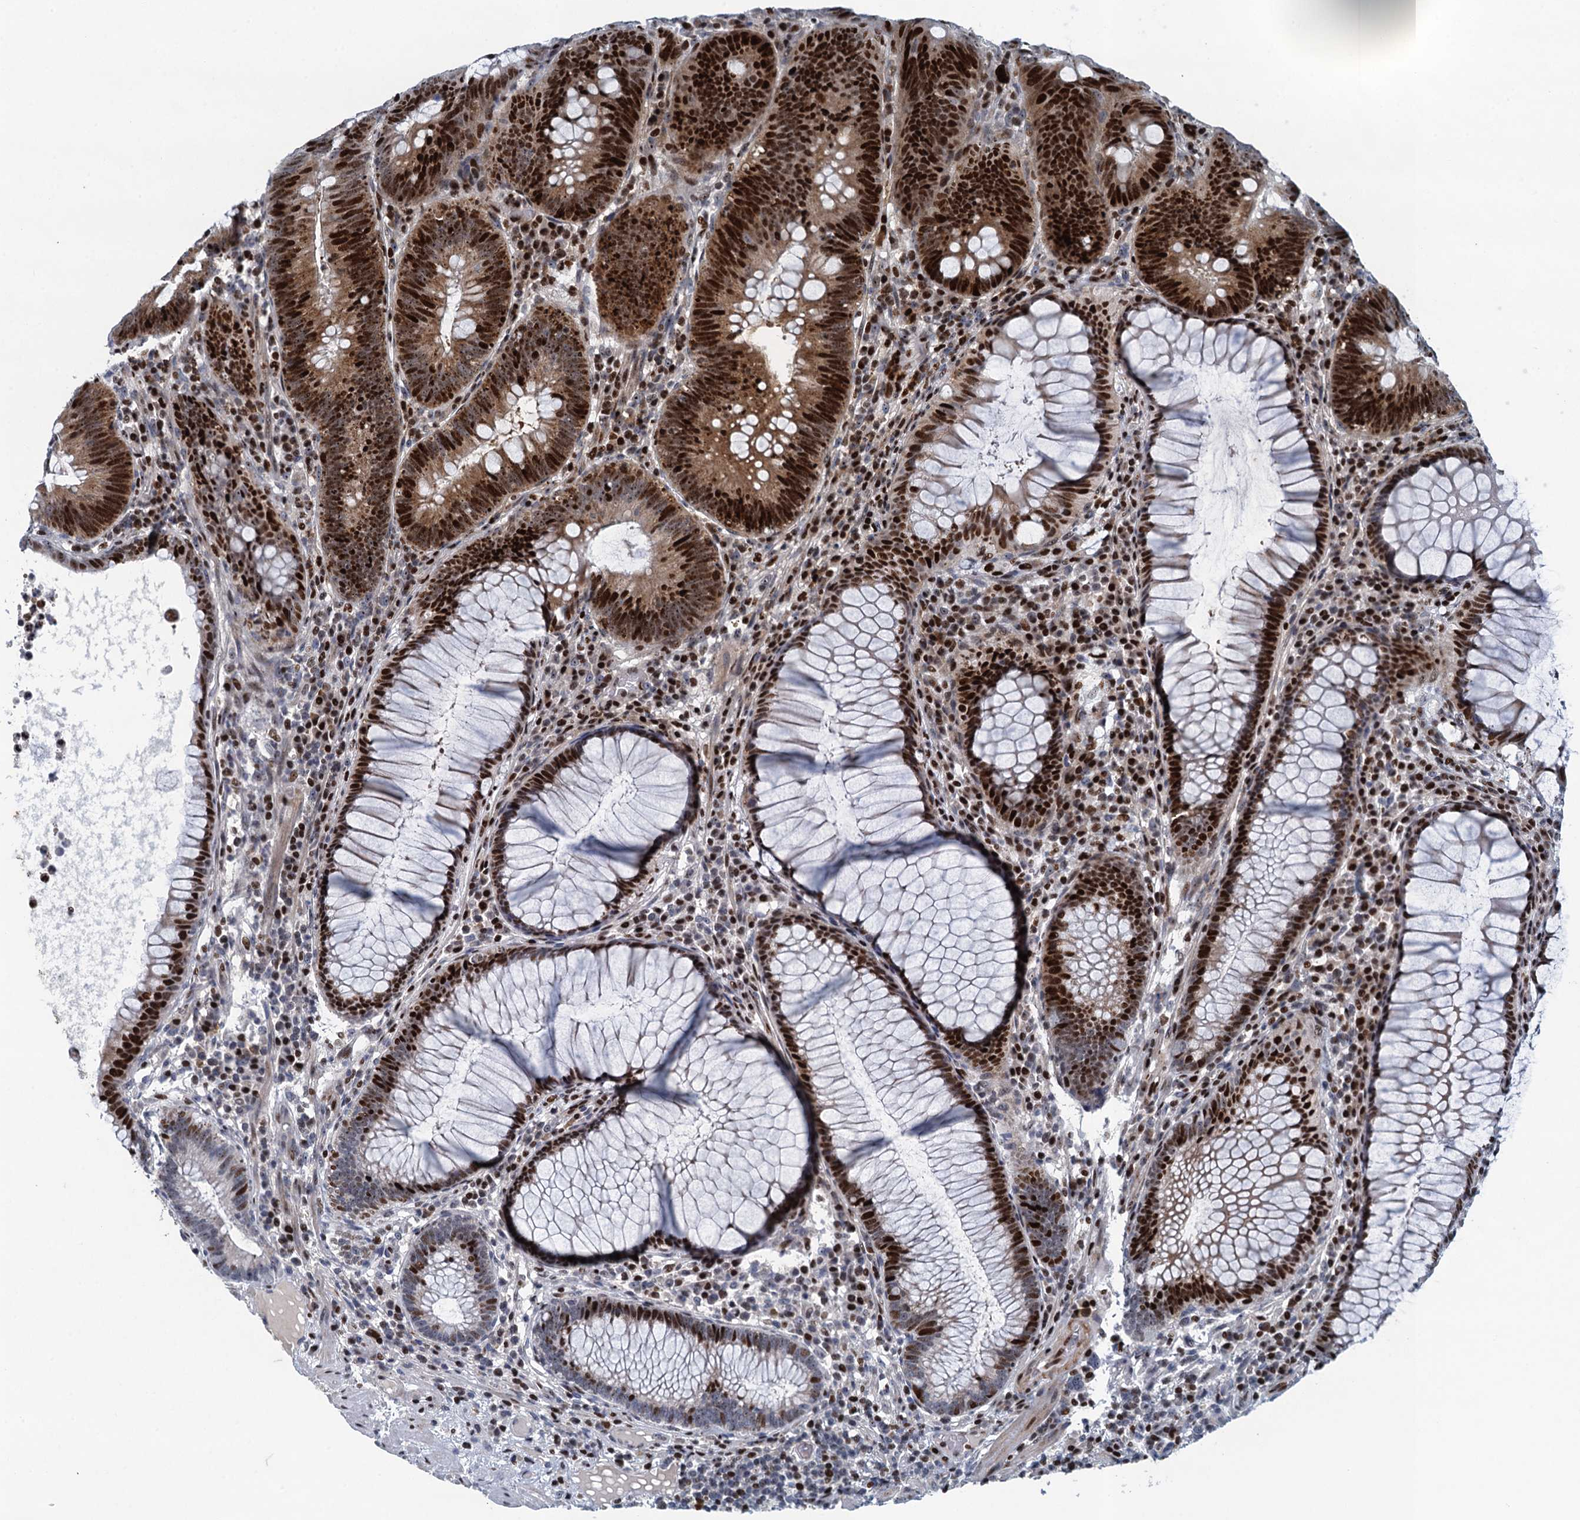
{"staining": {"intensity": "strong", "quantity": ">75%", "location": "nuclear"}, "tissue": "colorectal cancer", "cell_type": "Tumor cells", "image_type": "cancer", "snomed": [{"axis": "morphology", "description": "Adenocarcinoma, NOS"}, {"axis": "topography", "description": "Rectum"}], "caption": "Protein expression by immunohistochemistry (IHC) shows strong nuclear staining in approximately >75% of tumor cells in colorectal cancer. The staining is performed using DAB (3,3'-diaminobenzidine) brown chromogen to label protein expression. The nuclei are counter-stained blue using hematoxylin.", "gene": "ANKRD13D", "patient": {"sex": "female", "age": 75}}